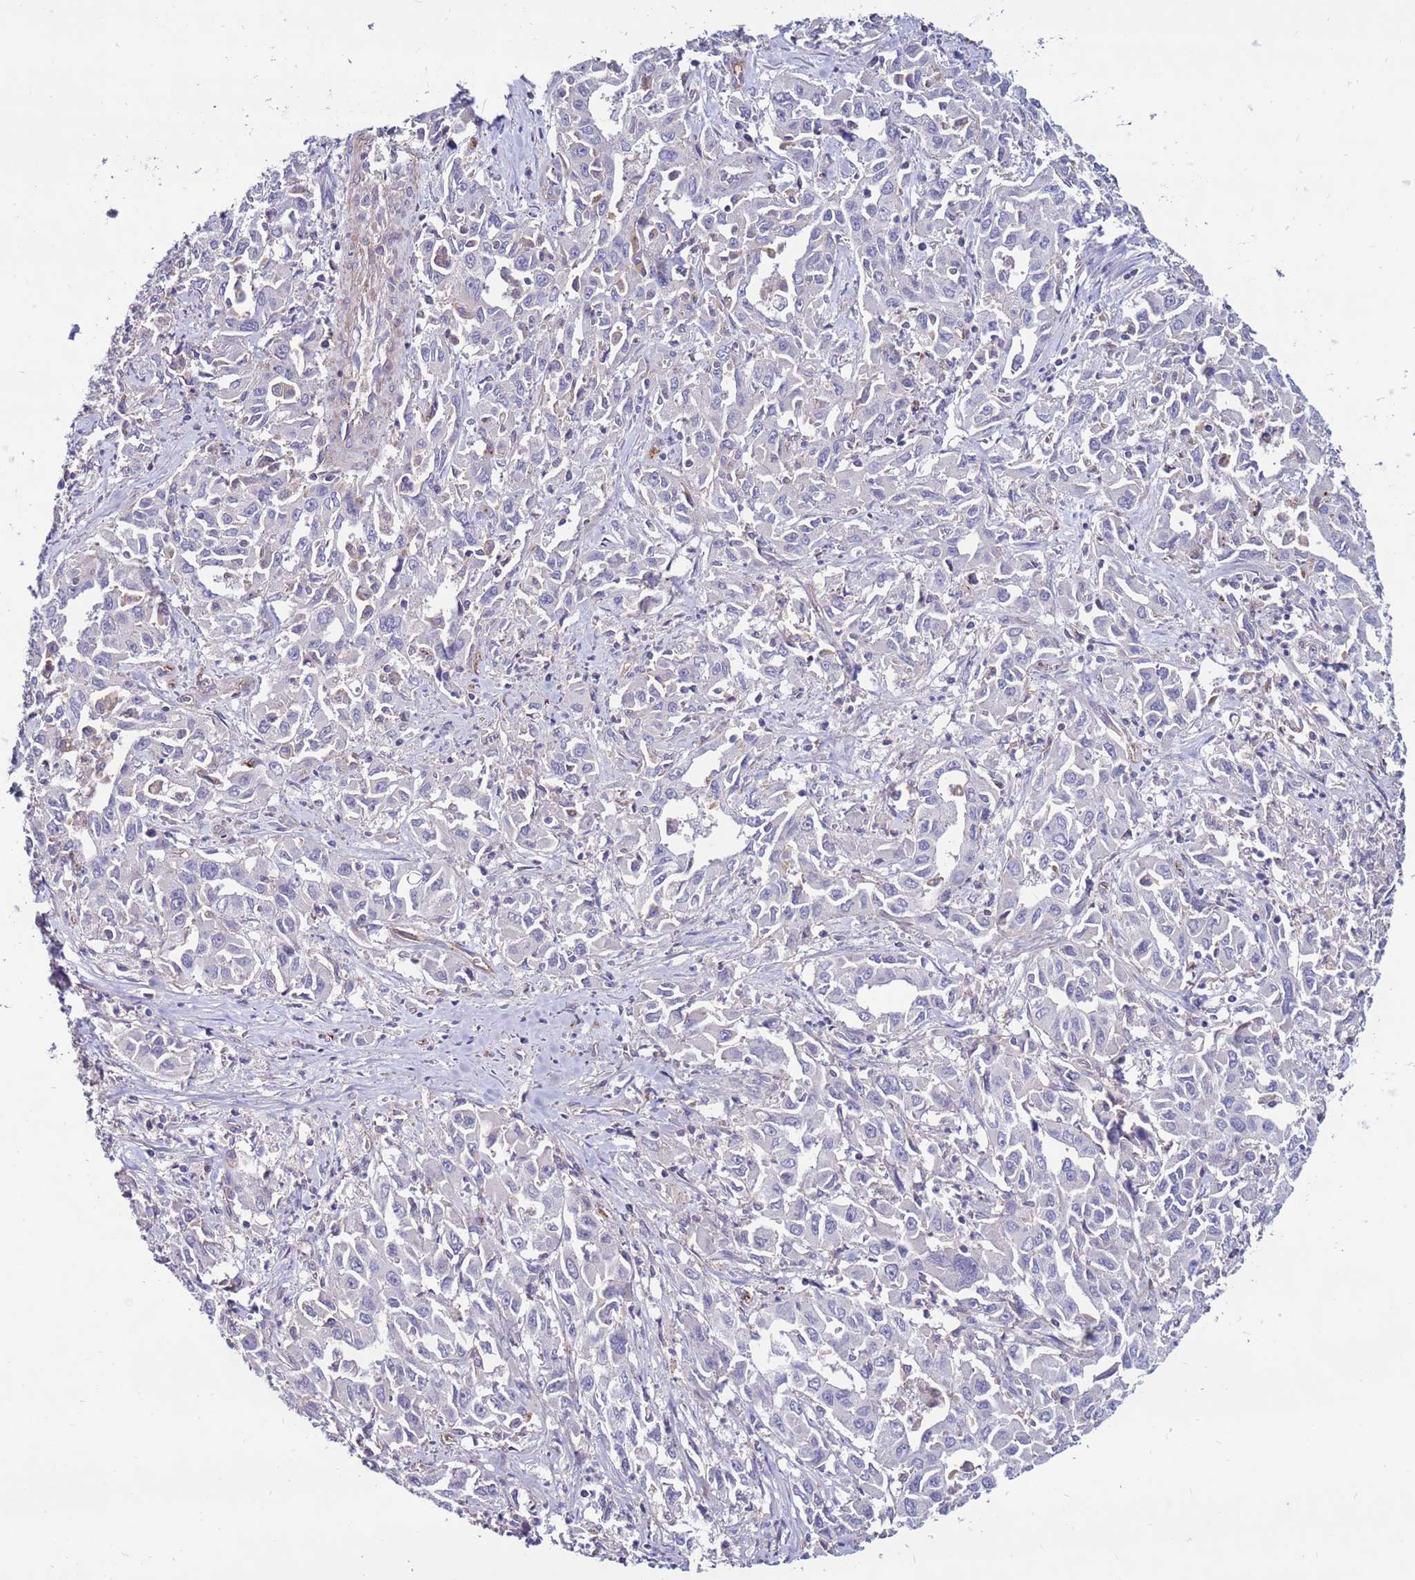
{"staining": {"intensity": "negative", "quantity": "none", "location": "none"}, "tissue": "liver cancer", "cell_type": "Tumor cells", "image_type": "cancer", "snomed": [{"axis": "morphology", "description": "Carcinoma, Hepatocellular, NOS"}, {"axis": "topography", "description": "Liver"}], "caption": "A histopathology image of liver cancer stained for a protein displays no brown staining in tumor cells.", "gene": "CLEC4M", "patient": {"sex": "male", "age": 63}}